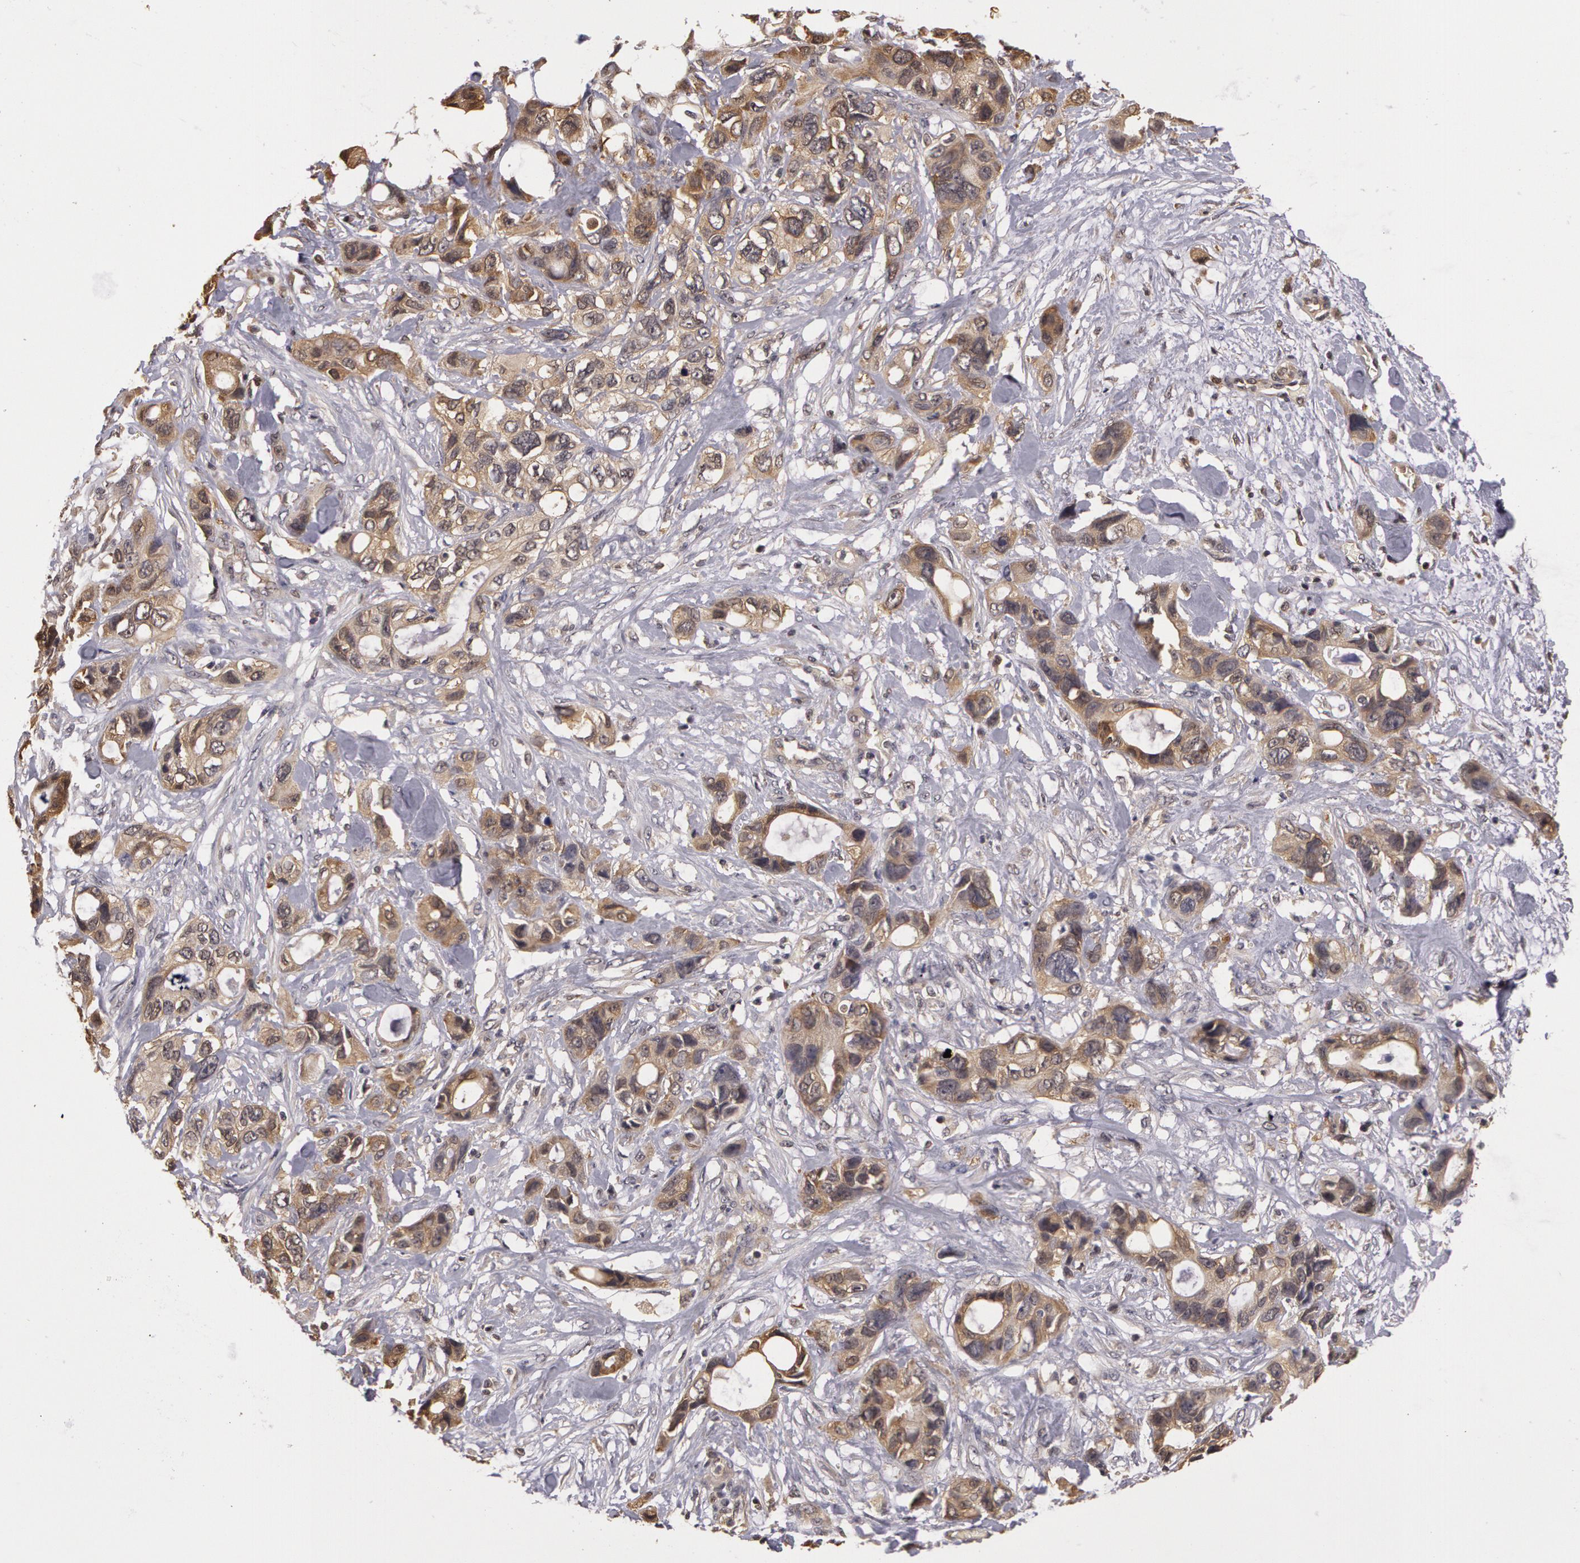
{"staining": {"intensity": "weak", "quantity": "<25%", "location": "cytoplasmic/membranous"}, "tissue": "stomach cancer", "cell_type": "Tumor cells", "image_type": "cancer", "snomed": [{"axis": "morphology", "description": "Adenocarcinoma, NOS"}, {"axis": "topography", "description": "Stomach, upper"}], "caption": "Histopathology image shows no significant protein expression in tumor cells of stomach adenocarcinoma.", "gene": "AHSA1", "patient": {"sex": "male", "age": 47}}